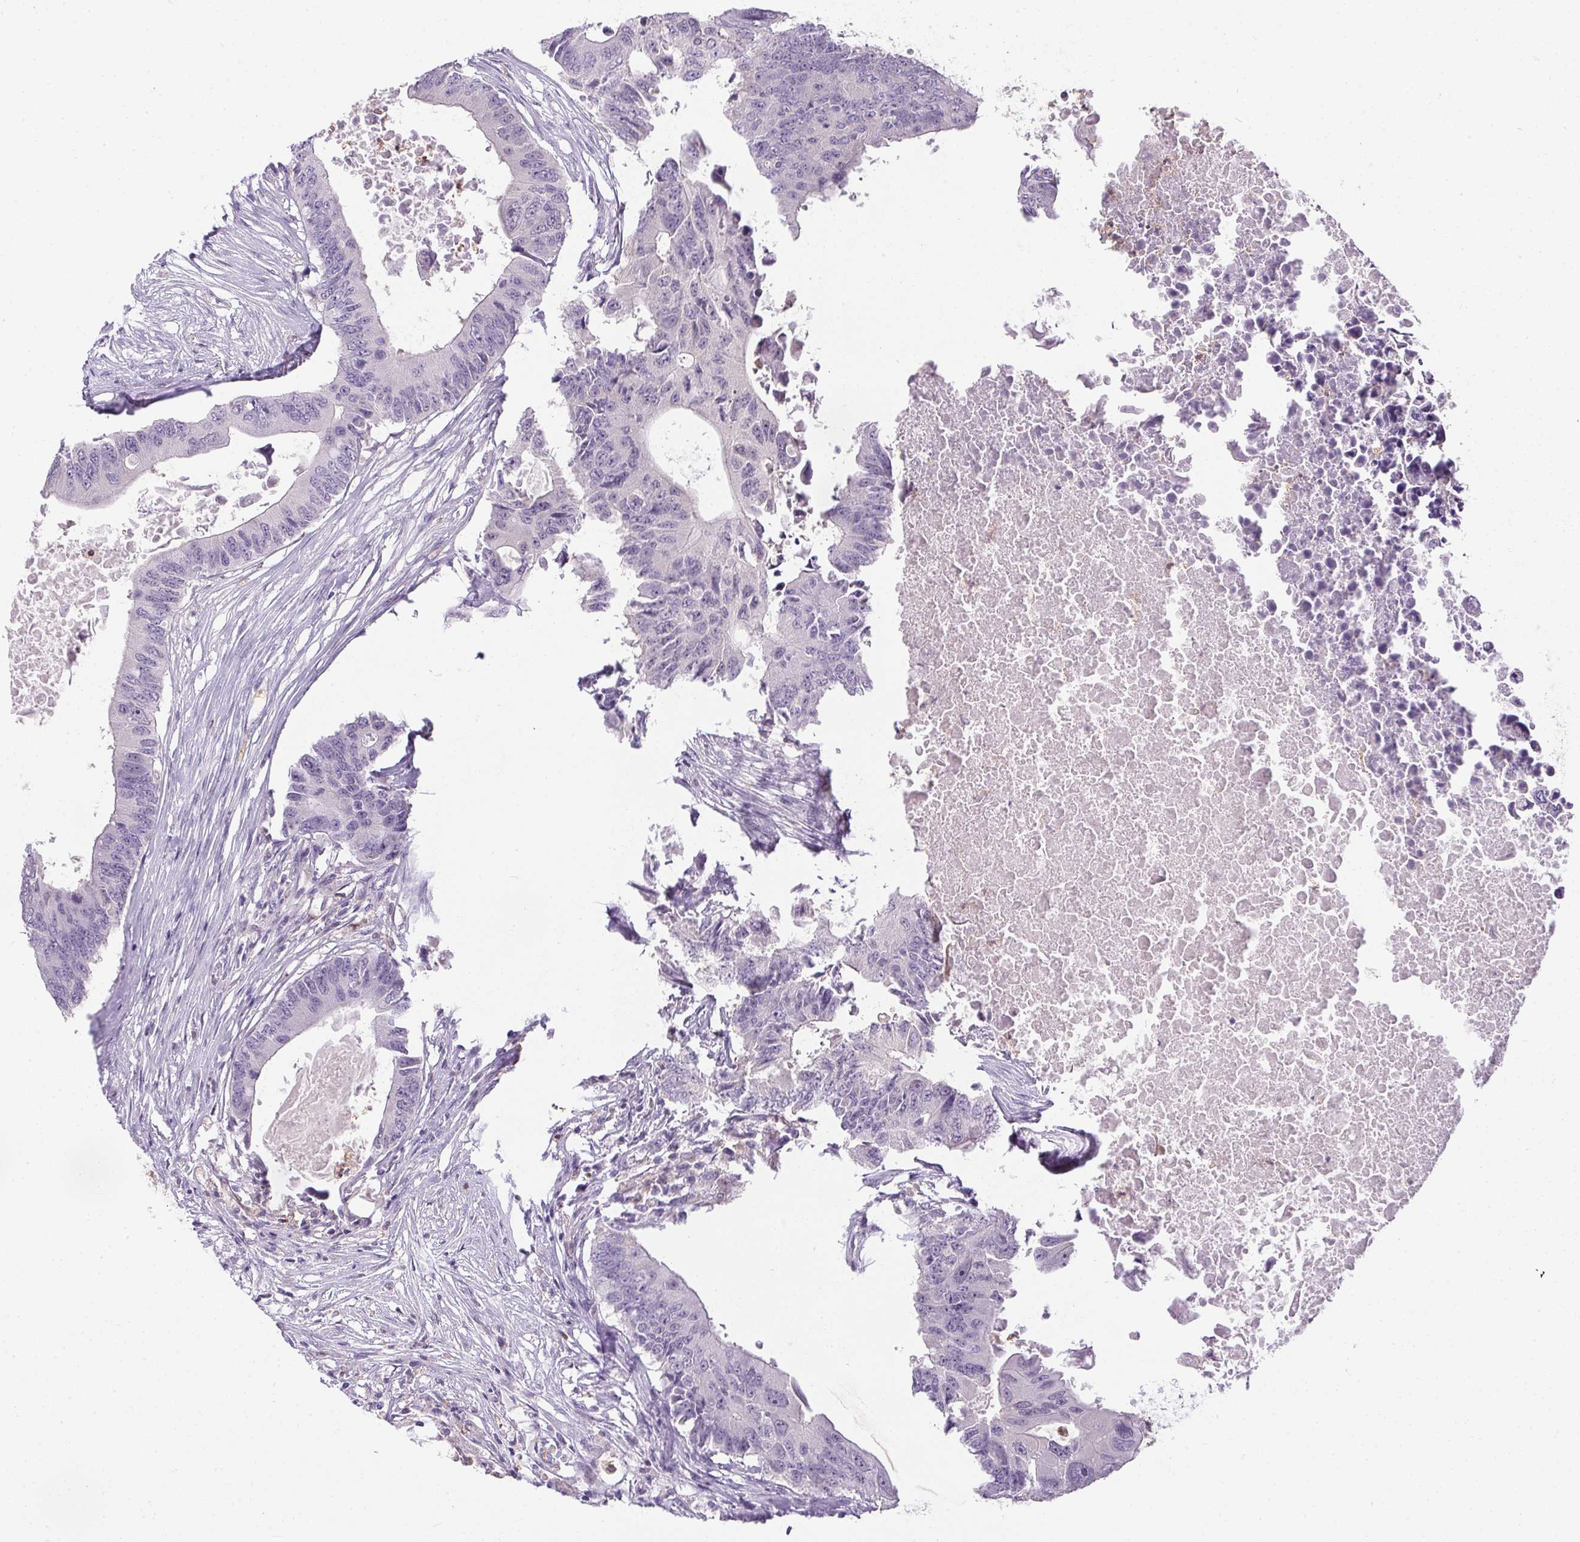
{"staining": {"intensity": "negative", "quantity": "none", "location": "none"}, "tissue": "colorectal cancer", "cell_type": "Tumor cells", "image_type": "cancer", "snomed": [{"axis": "morphology", "description": "Adenocarcinoma, NOS"}, {"axis": "topography", "description": "Colon"}], "caption": "Protein analysis of colorectal adenocarcinoma exhibits no significant staining in tumor cells.", "gene": "DNAJC5G", "patient": {"sex": "male", "age": 71}}